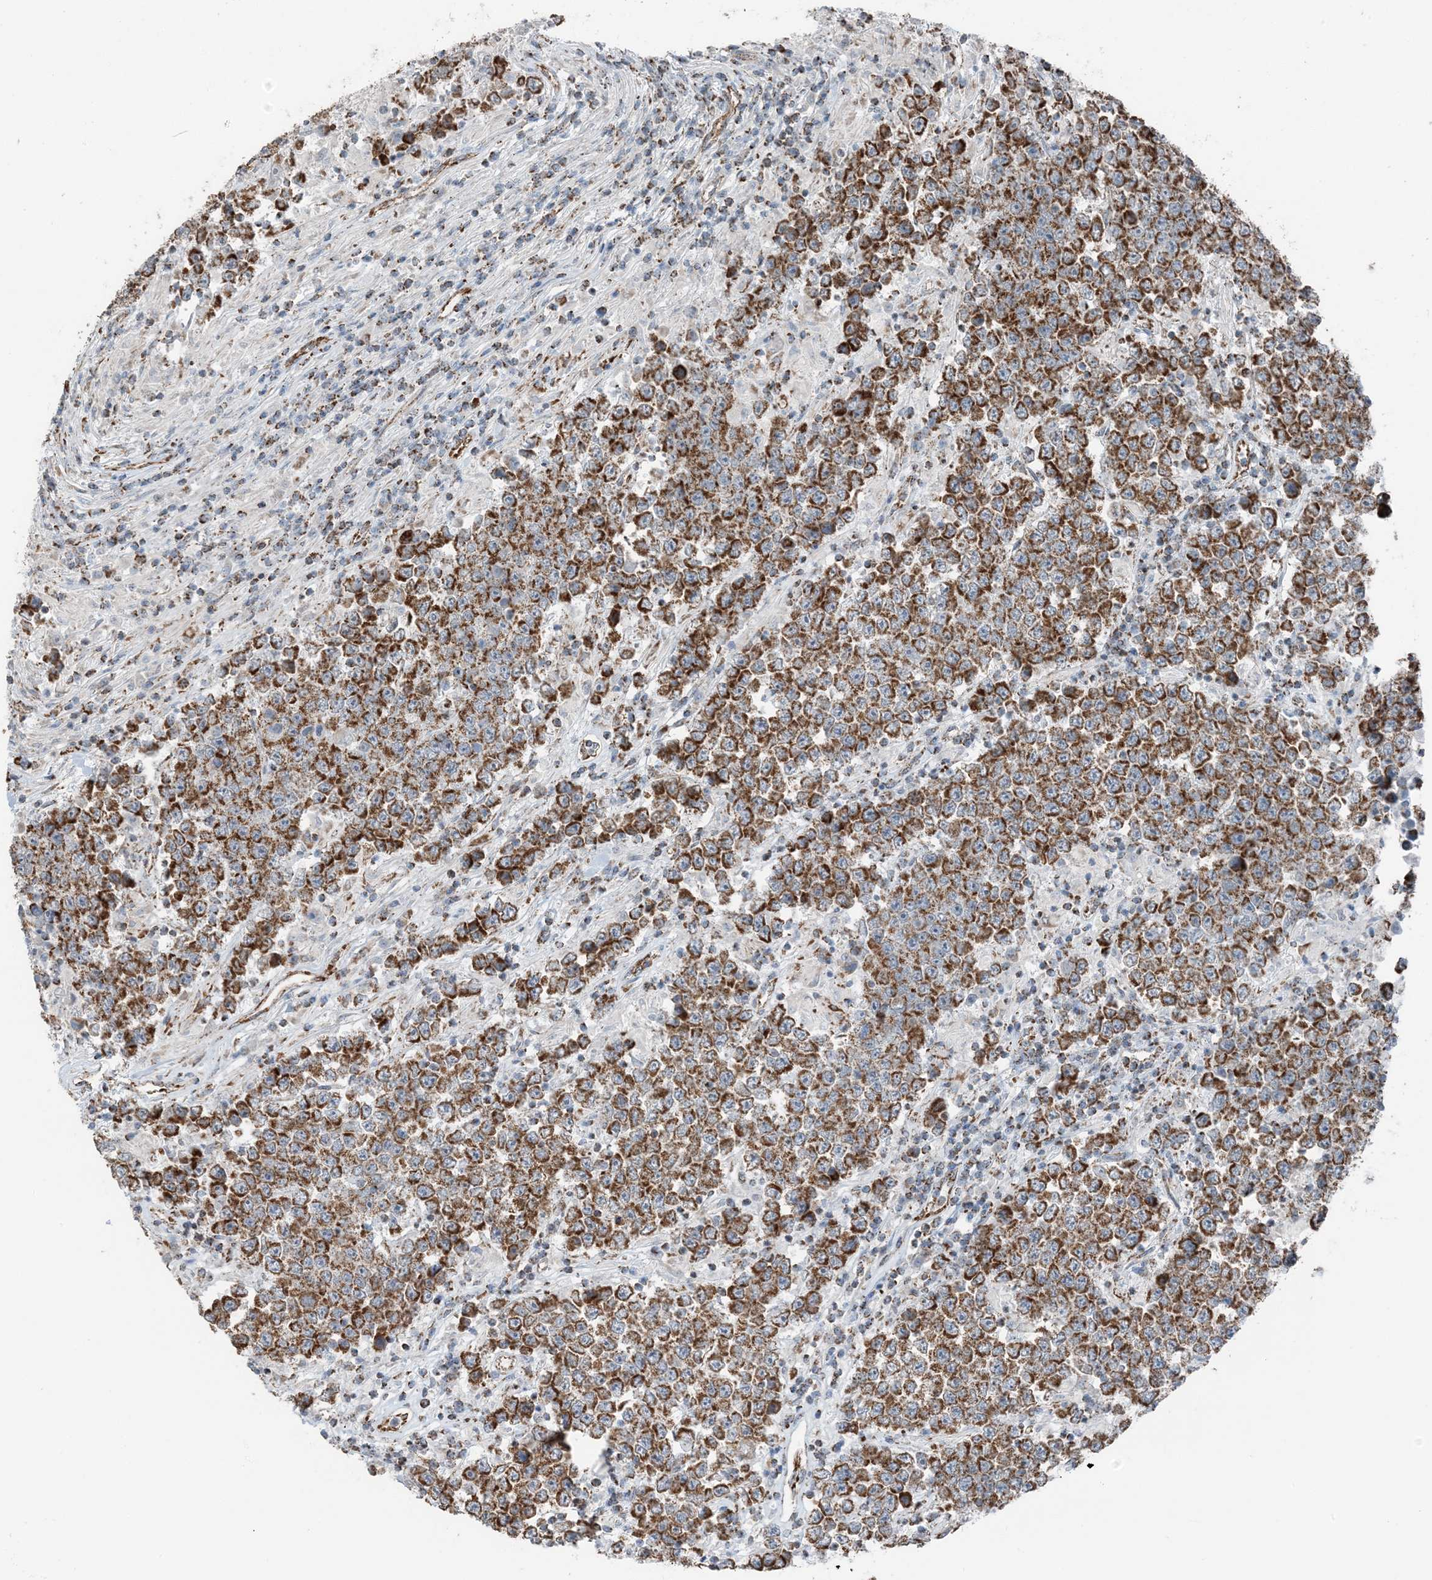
{"staining": {"intensity": "strong", "quantity": ">75%", "location": "cytoplasmic/membranous"}, "tissue": "testis cancer", "cell_type": "Tumor cells", "image_type": "cancer", "snomed": [{"axis": "morphology", "description": "Normal tissue, NOS"}, {"axis": "morphology", "description": "Urothelial carcinoma, High grade"}, {"axis": "morphology", "description": "Seminoma, NOS"}, {"axis": "morphology", "description": "Carcinoma, Embryonal, NOS"}, {"axis": "topography", "description": "Urinary bladder"}, {"axis": "topography", "description": "Testis"}], "caption": "Protein analysis of testis embryonal carcinoma tissue demonstrates strong cytoplasmic/membranous expression in approximately >75% of tumor cells.", "gene": "PILRB", "patient": {"sex": "male", "age": 41}}